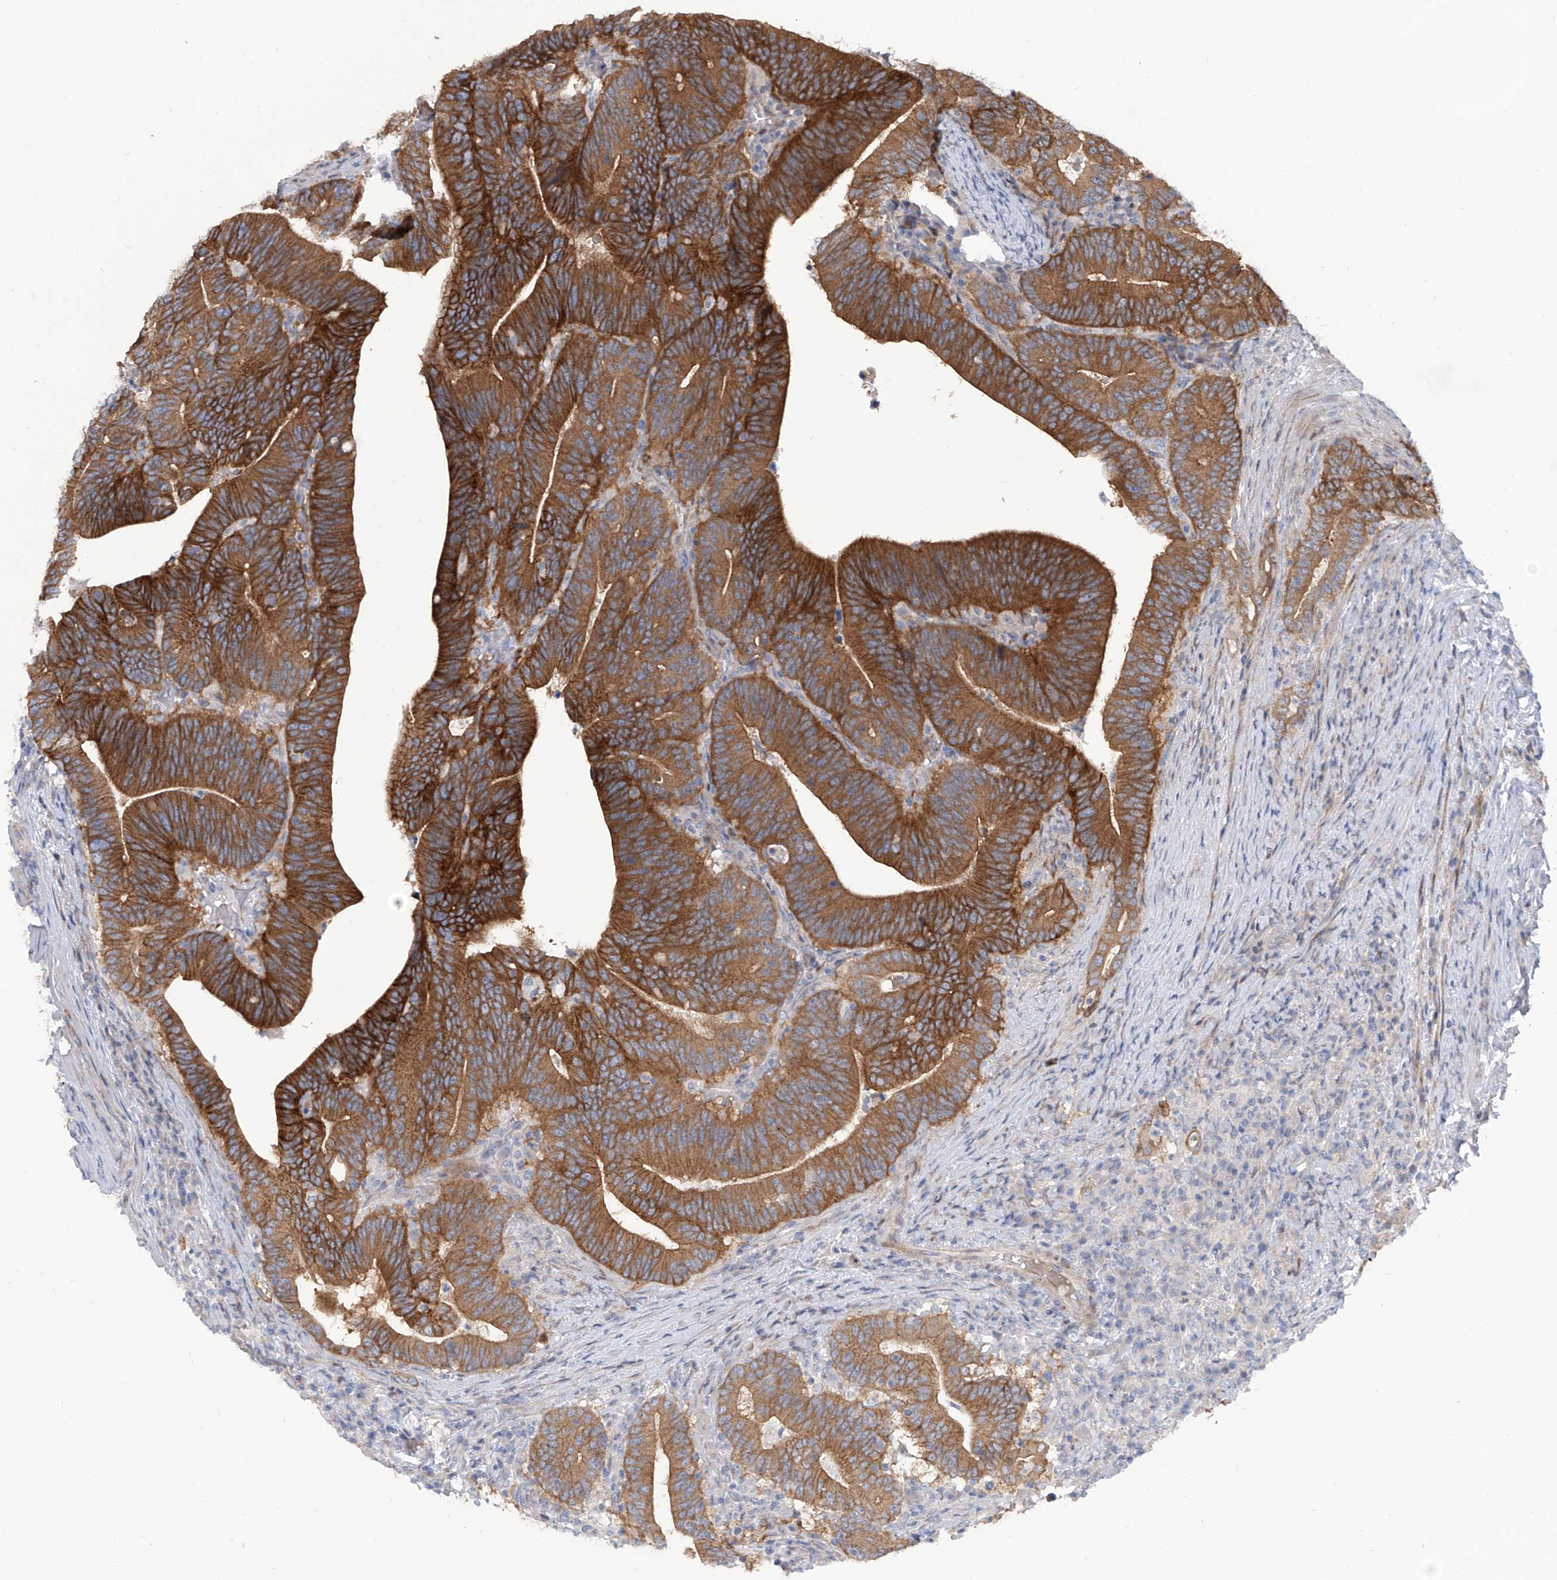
{"staining": {"intensity": "strong", "quantity": ">75%", "location": "cytoplasmic/membranous"}, "tissue": "colorectal cancer", "cell_type": "Tumor cells", "image_type": "cancer", "snomed": [{"axis": "morphology", "description": "Adenocarcinoma, NOS"}, {"axis": "topography", "description": "Colon"}], "caption": "This image displays colorectal adenocarcinoma stained with immunohistochemistry (IHC) to label a protein in brown. The cytoplasmic/membranous of tumor cells show strong positivity for the protein. Nuclei are counter-stained blue.", "gene": "LRRC1", "patient": {"sex": "female", "age": 66}}